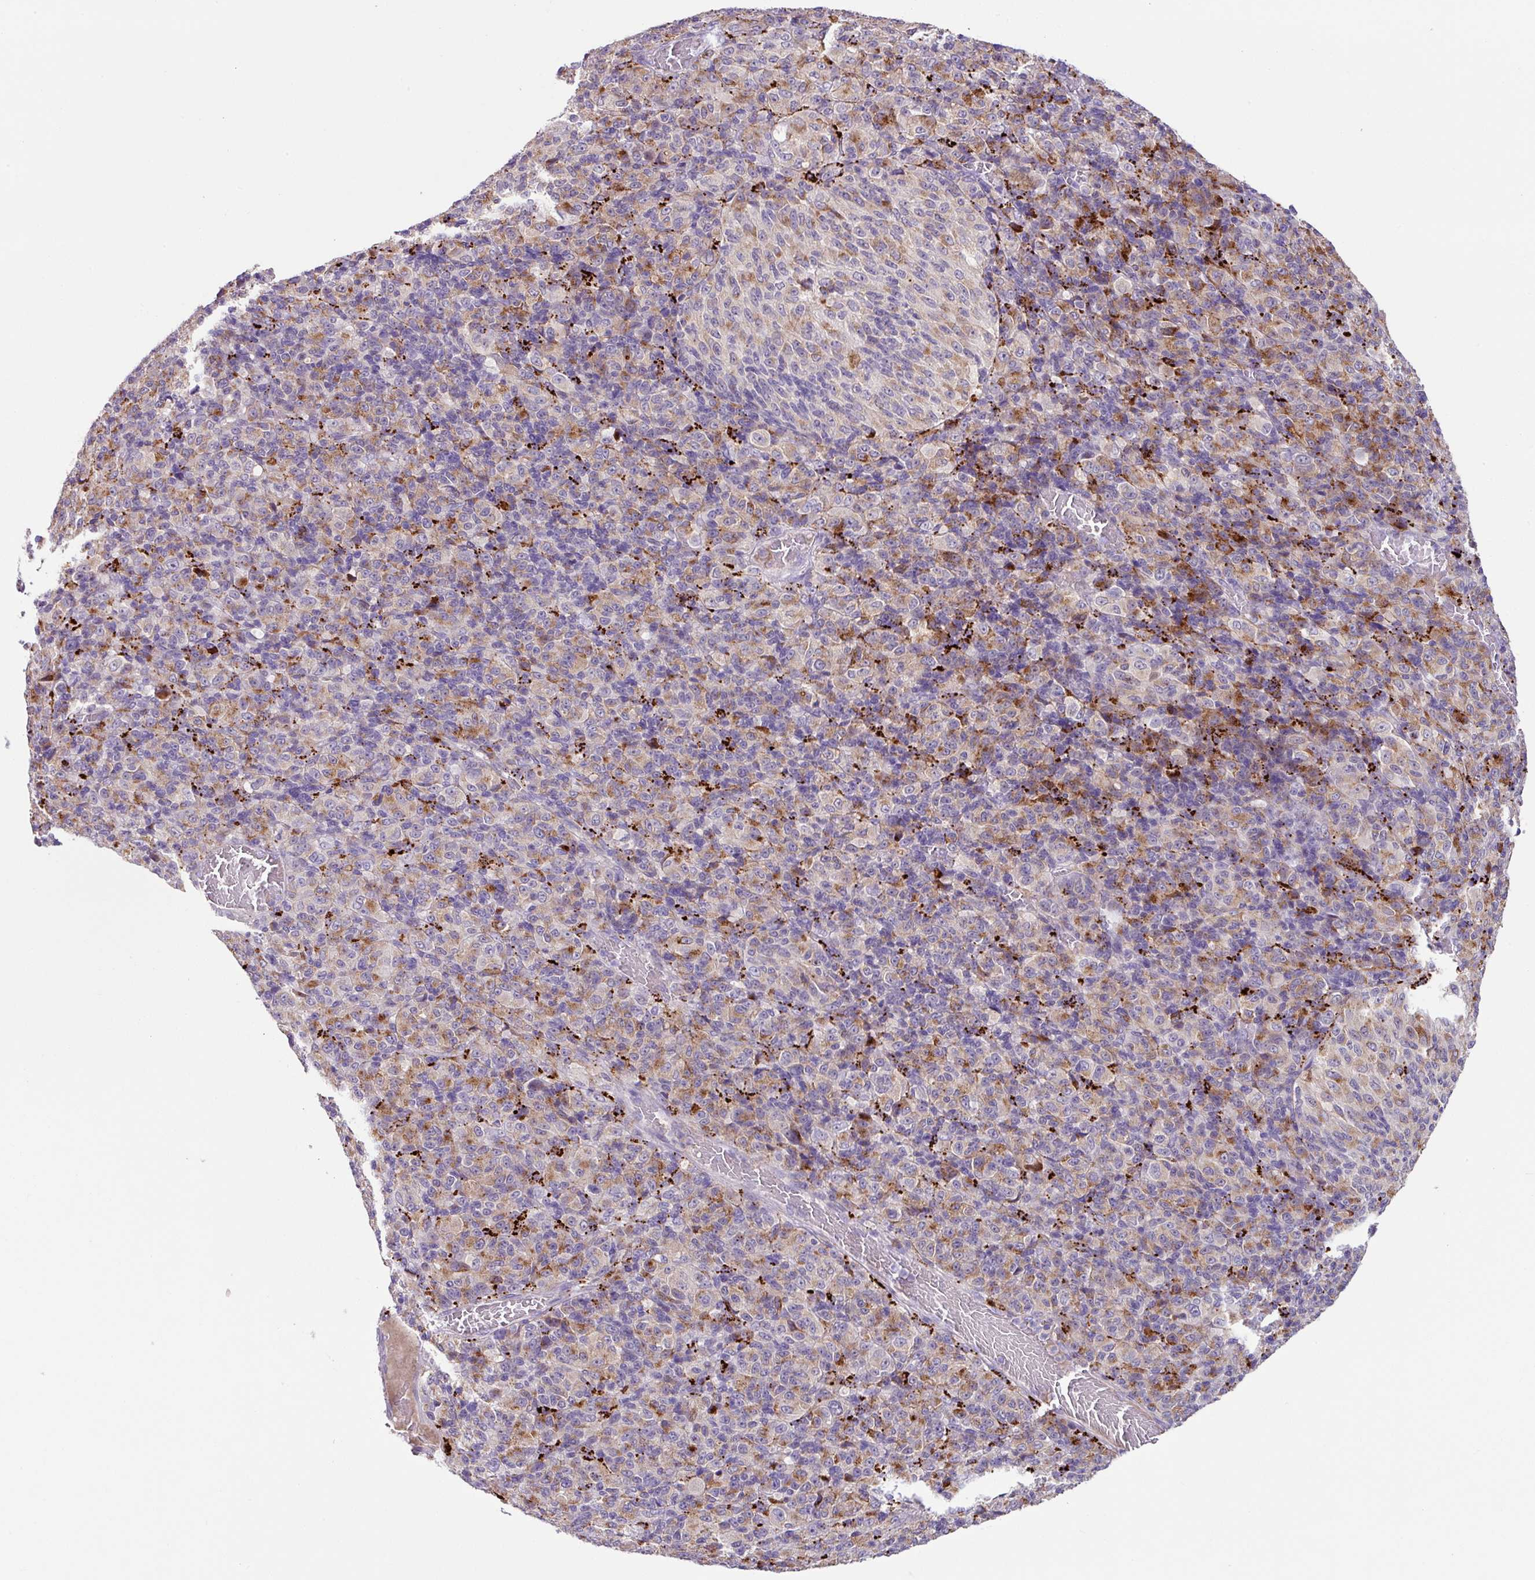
{"staining": {"intensity": "moderate", "quantity": "25%-75%", "location": "cytoplasmic/membranous"}, "tissue": "melanoma", "cell_type": "Tumor cells", "image_type": "cancer", "snomed": [{"axis": "morphology", "description": "Malignant melanoma, Metastatic site"}, {"axis": "topography", "description": "Brain"}], "caption": "Protein expression analysis of melanoma shows moderate cytoplasmic/membranous positivity in approximately 25%-75% of tumor cells. The protein of interest is stained brown, and the nuclei are stained in blue (DAB IHC with brightfield microscopy, high magnification).", "gene": "PLEKHH3", "patient": {"sex": "female", "age": 56}}